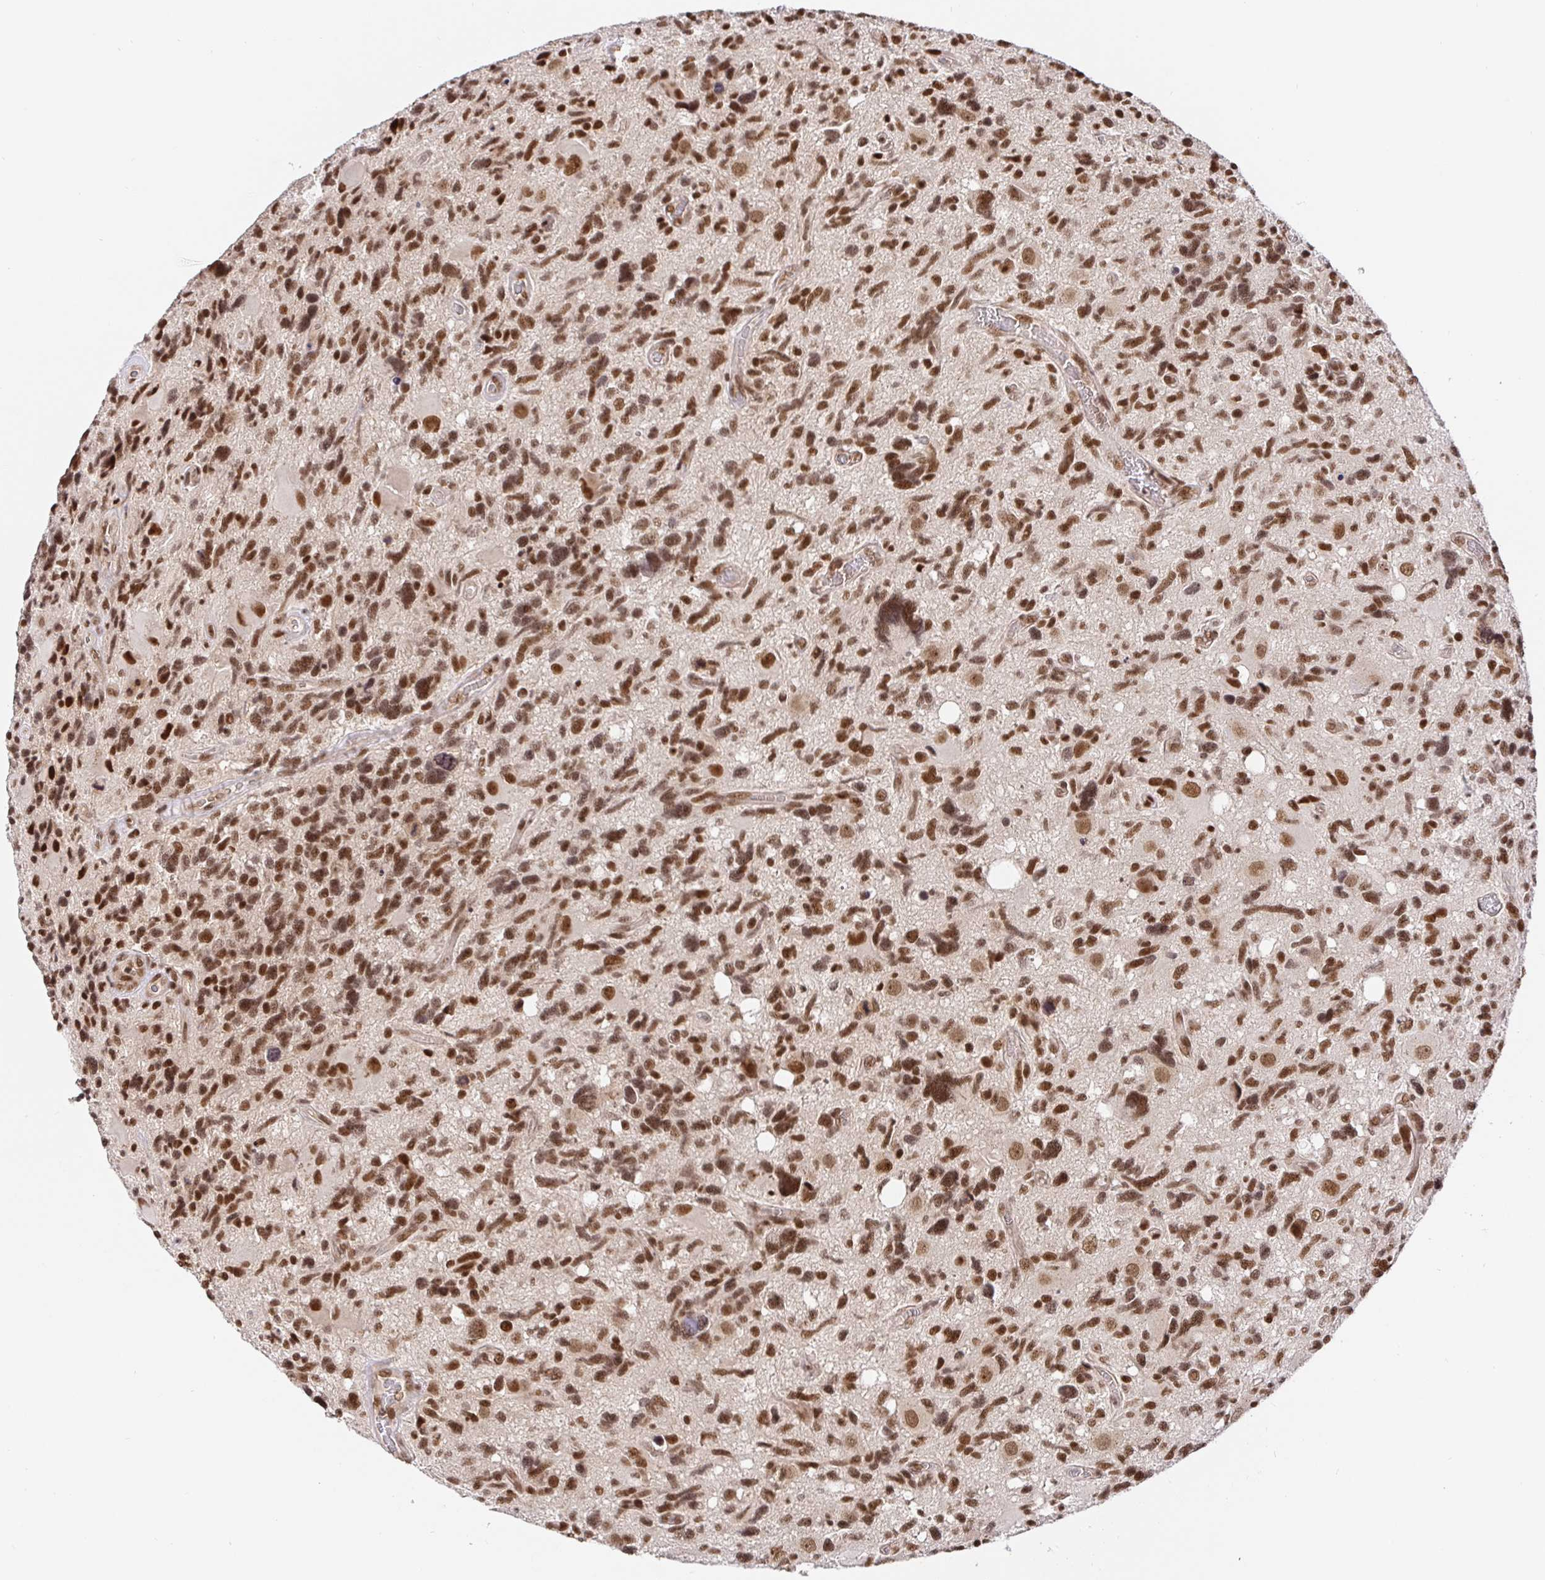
{"staining": {"intensity": "moderate", "quantity": ">75%", "location": "nuclear"}, "tissue": "glioma", "cell_type": "Tumor cells", "image_type": "cancer", "snomed": [{"axis": "morphology", "description": "Glioma, malignant, High grade"}, {"axis": "topography", "description": "Brain"}], "caption": "Malignant glioma (high-grade) tissue demonstrates moderate nuclear staining in approximately >75% of tumor cells", "gene": "USF1", "patient": {"sex": "male", "age": 49}}